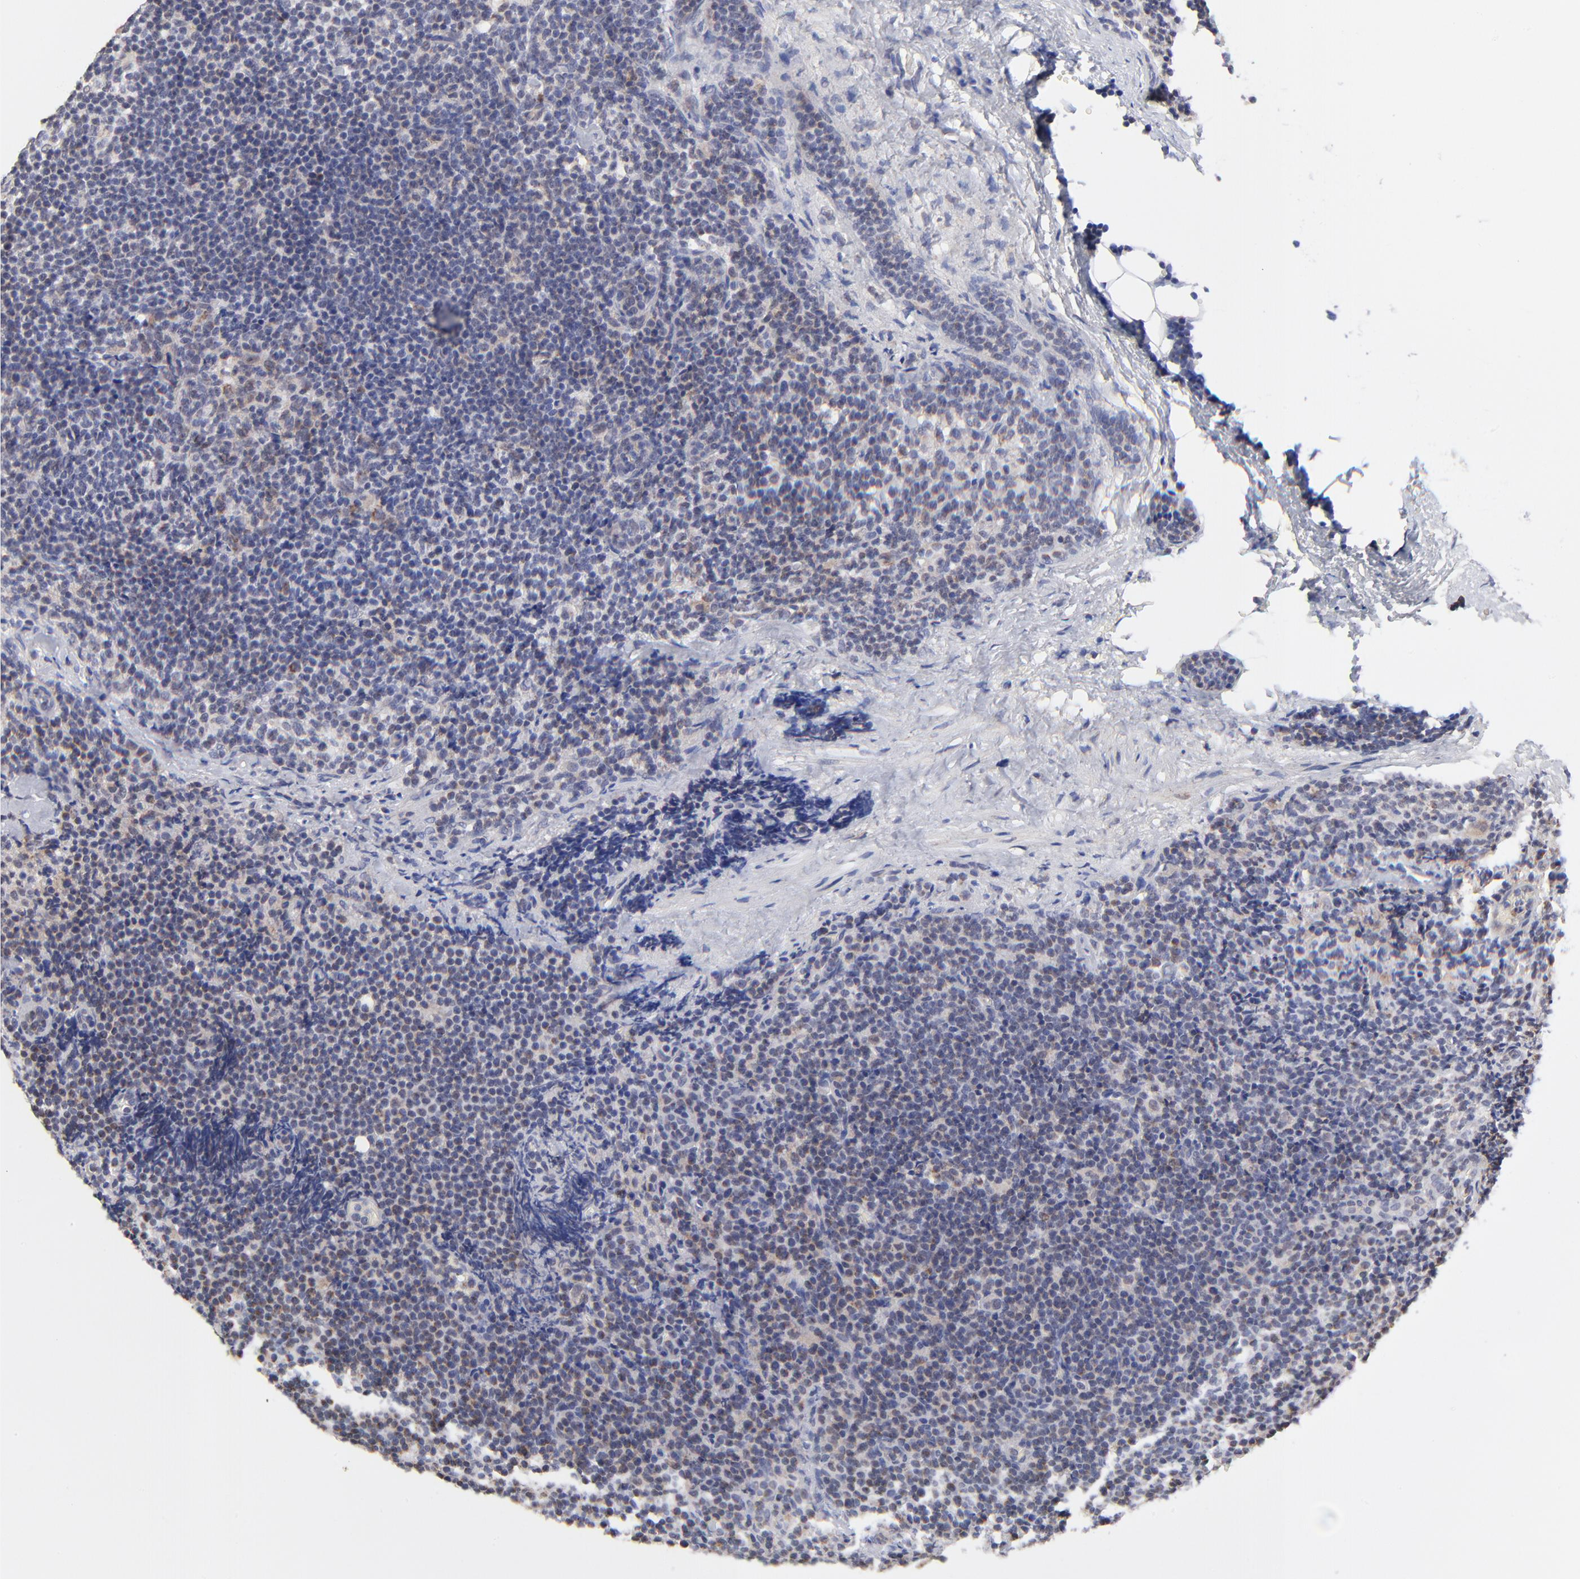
{"staining": {"intensity": "negative", "quantity": "none", "location": "none"}, "tissue": "lymphoma", "cell_type": "Tumor cells", "image_type": "cancer", "snomed": [{"axis": "morphology", "description": "Malignant lymphoma, non-Hodgkin's type, High grade"}, {"axis": "topography", "description": "Lymph node"}], "caption": "Immunohistochemical staining of human lymphoma displays no significant expression in tumor cells.", "gene": "FBXL12", "patient": {"sex": "female", "age": 58}}